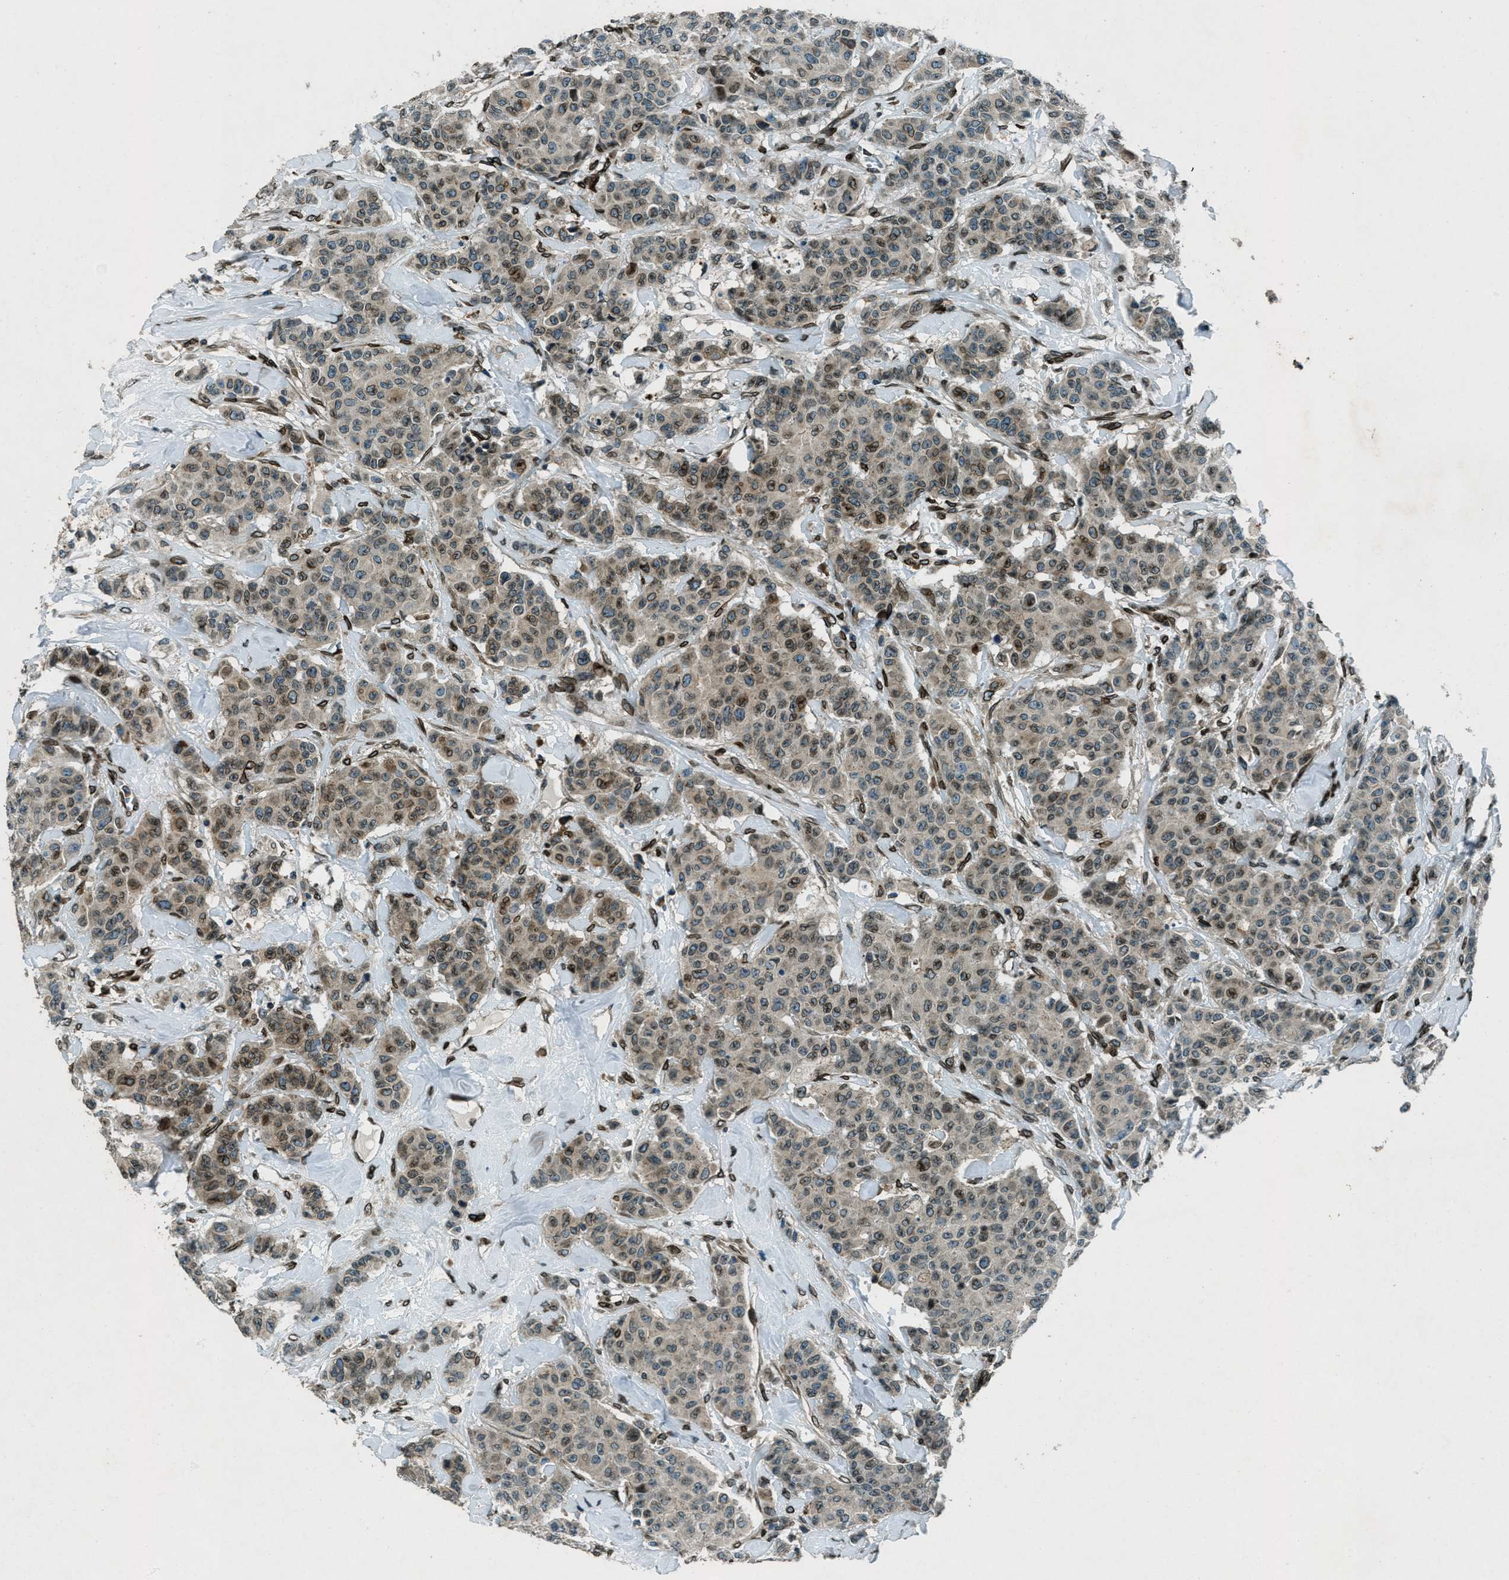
{"staining": {"intensity": "moderate", "quantity": "25%-75%", "location": "cytoplasmic/membranous,nuclear"}, "tissue": "breast cancer", "cell_type": "Tumor cells", "image_type": "cancer", "snomed": [{"axis": "morphology", "description": "Normal tissue, NOS"}, {"axis": "morphology", "description": "Duct carcinoma"}, {"axis": "topography", "description": "Breast"}], "caption": "Breast cancer tissue displays moderate cytoplasmic/membranous and nuclear expression in approximately 25%-75% of tumor cells, visualized by immunohistochemistry.", "gene": "LEMD2", "patient": {"sex": "female", "age": 40}}